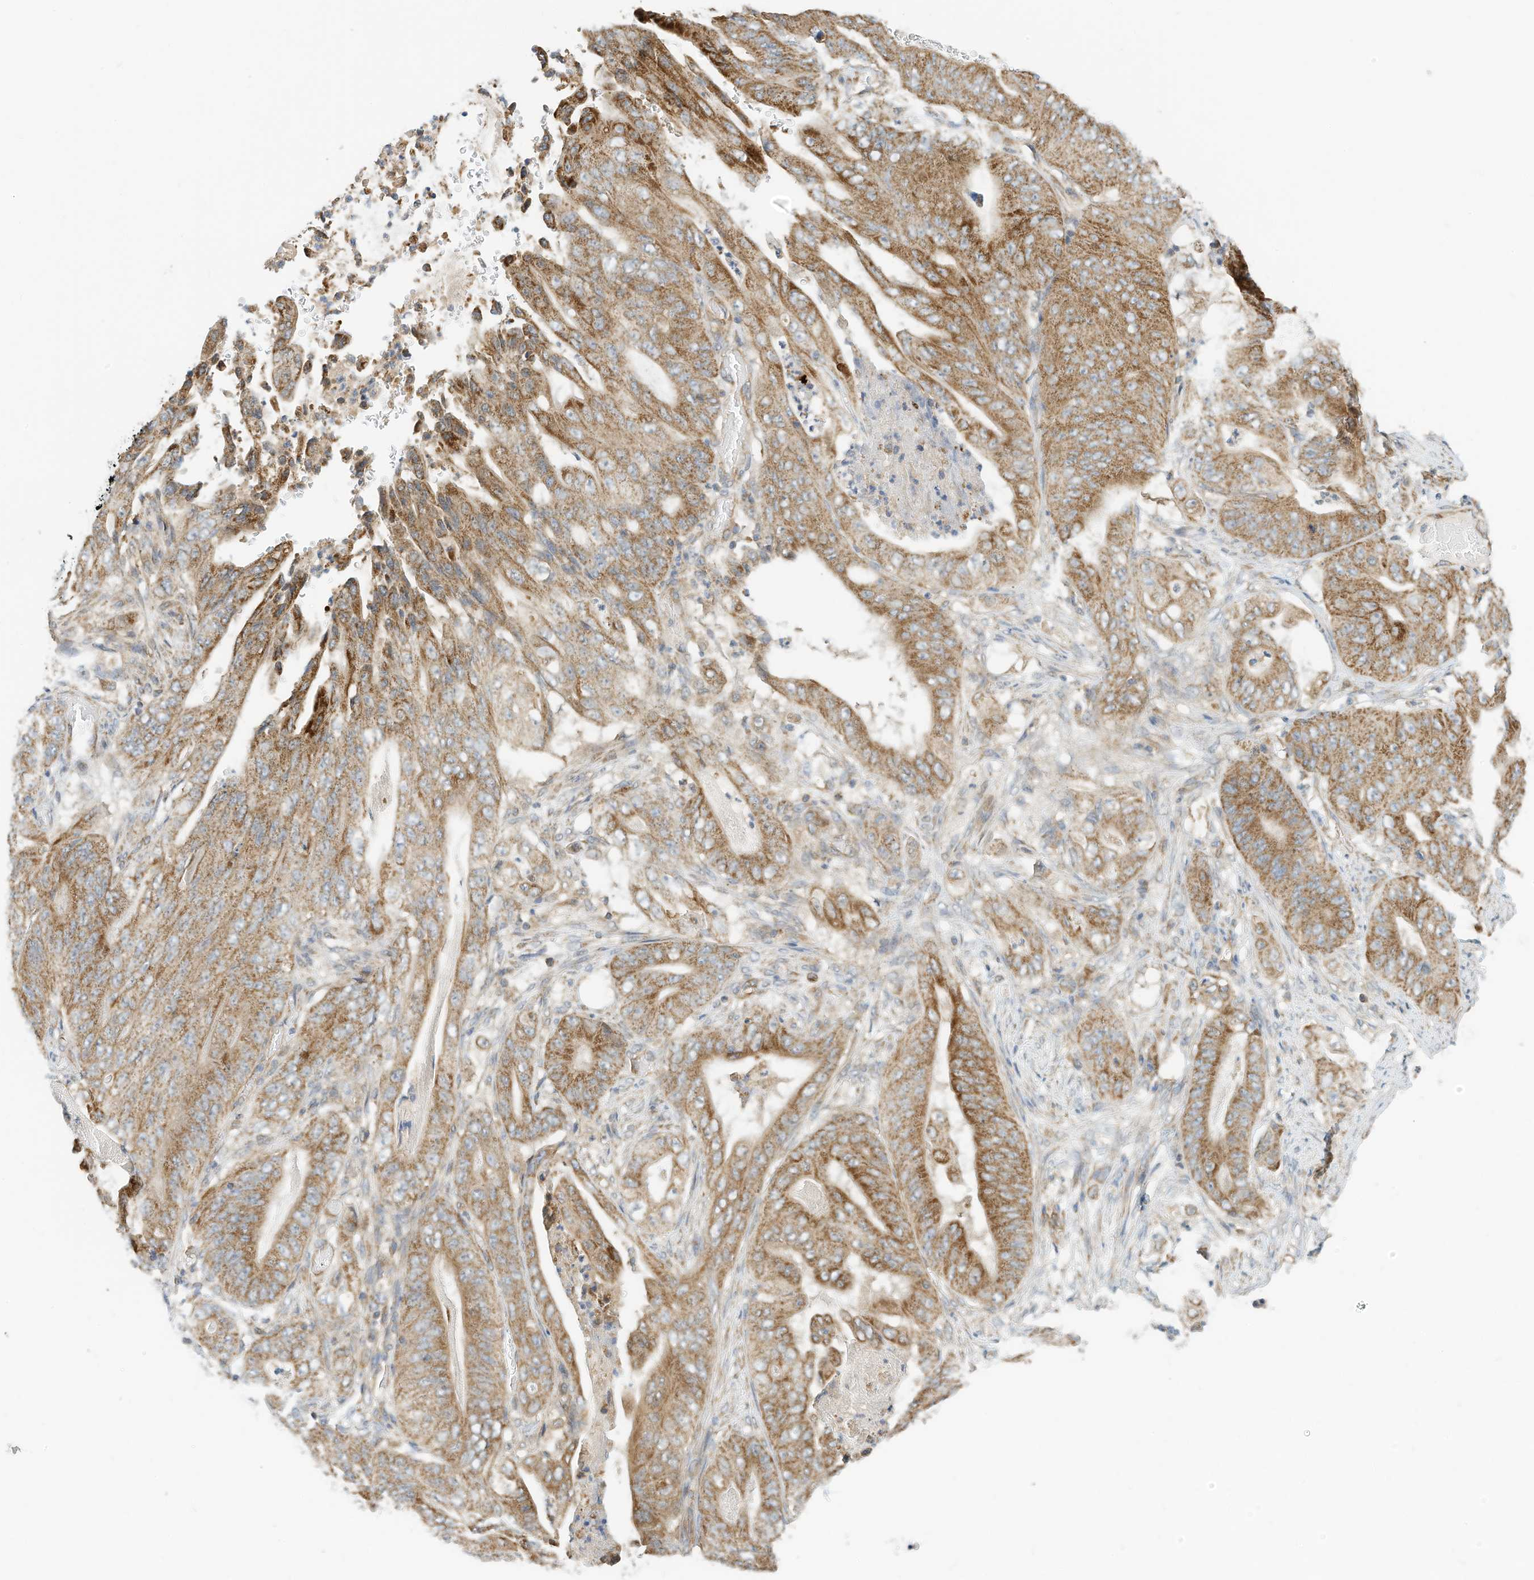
{"staining": {"intensity": "moderate", "quantity": ">75%", "location": "cytoplasmic/membranous"}, "tissue": "stomach cancer", "cell_type": "Tumor cells", "image_type": "cancer", "snomed": [{"axis": "morphology", "description": "Adenocarcinoma, NOS"}, {"axis": "topography", "description": "Stomach"}], "caption": "The photomicrograph reveals immunohistochemical staining of stomach adenocarcinoma. There is moderate cytoplasmic/membranous expression is present in approximately >75% of tumor cells.", "gene": "METTL6", "patient": {"sex": "female", "age": 73}}